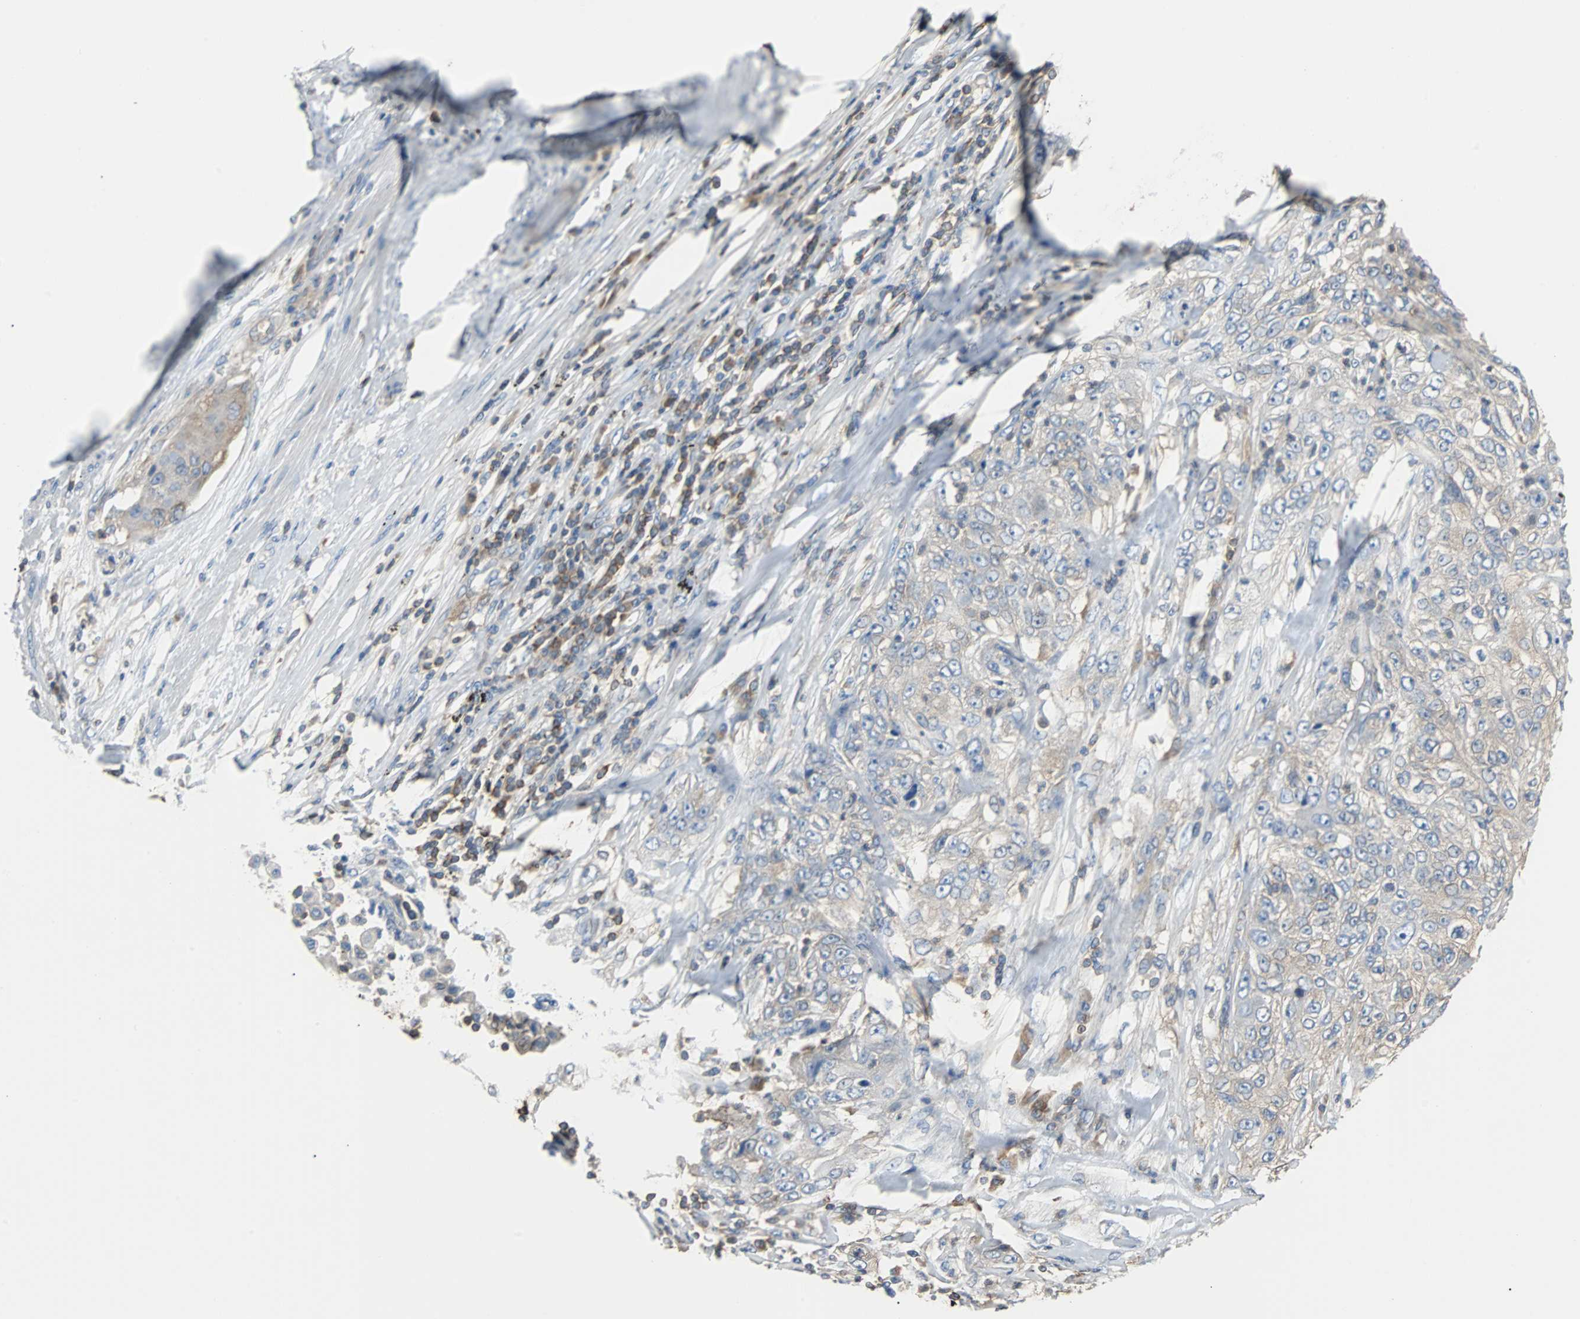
{"staining": {"intensity": "negative", "quantity": "none", "location": "none"}, "tissue": "lung cancer", "cell_type": "Tumor cells", "image_type": "cancer", "snomed": [{"axis": "morphology", "description": "Inflammation, NOS"}, {"axis": "morphology", "description": "Squamous cell carcinoma, NOS"}, {"axis": "topography", "description": "Lymph node"}, {"axis": "topography", "description": "Soft tissue"}, {"axis": "topography", "description": "Lung"}], "caption": "Immunohistochemistry of lung cancer (squamous cell carcinoma) reveals no positivity in tumor cells.", "gene": "TSC22D4", "patient": {"sex": "male", "age": 66}}